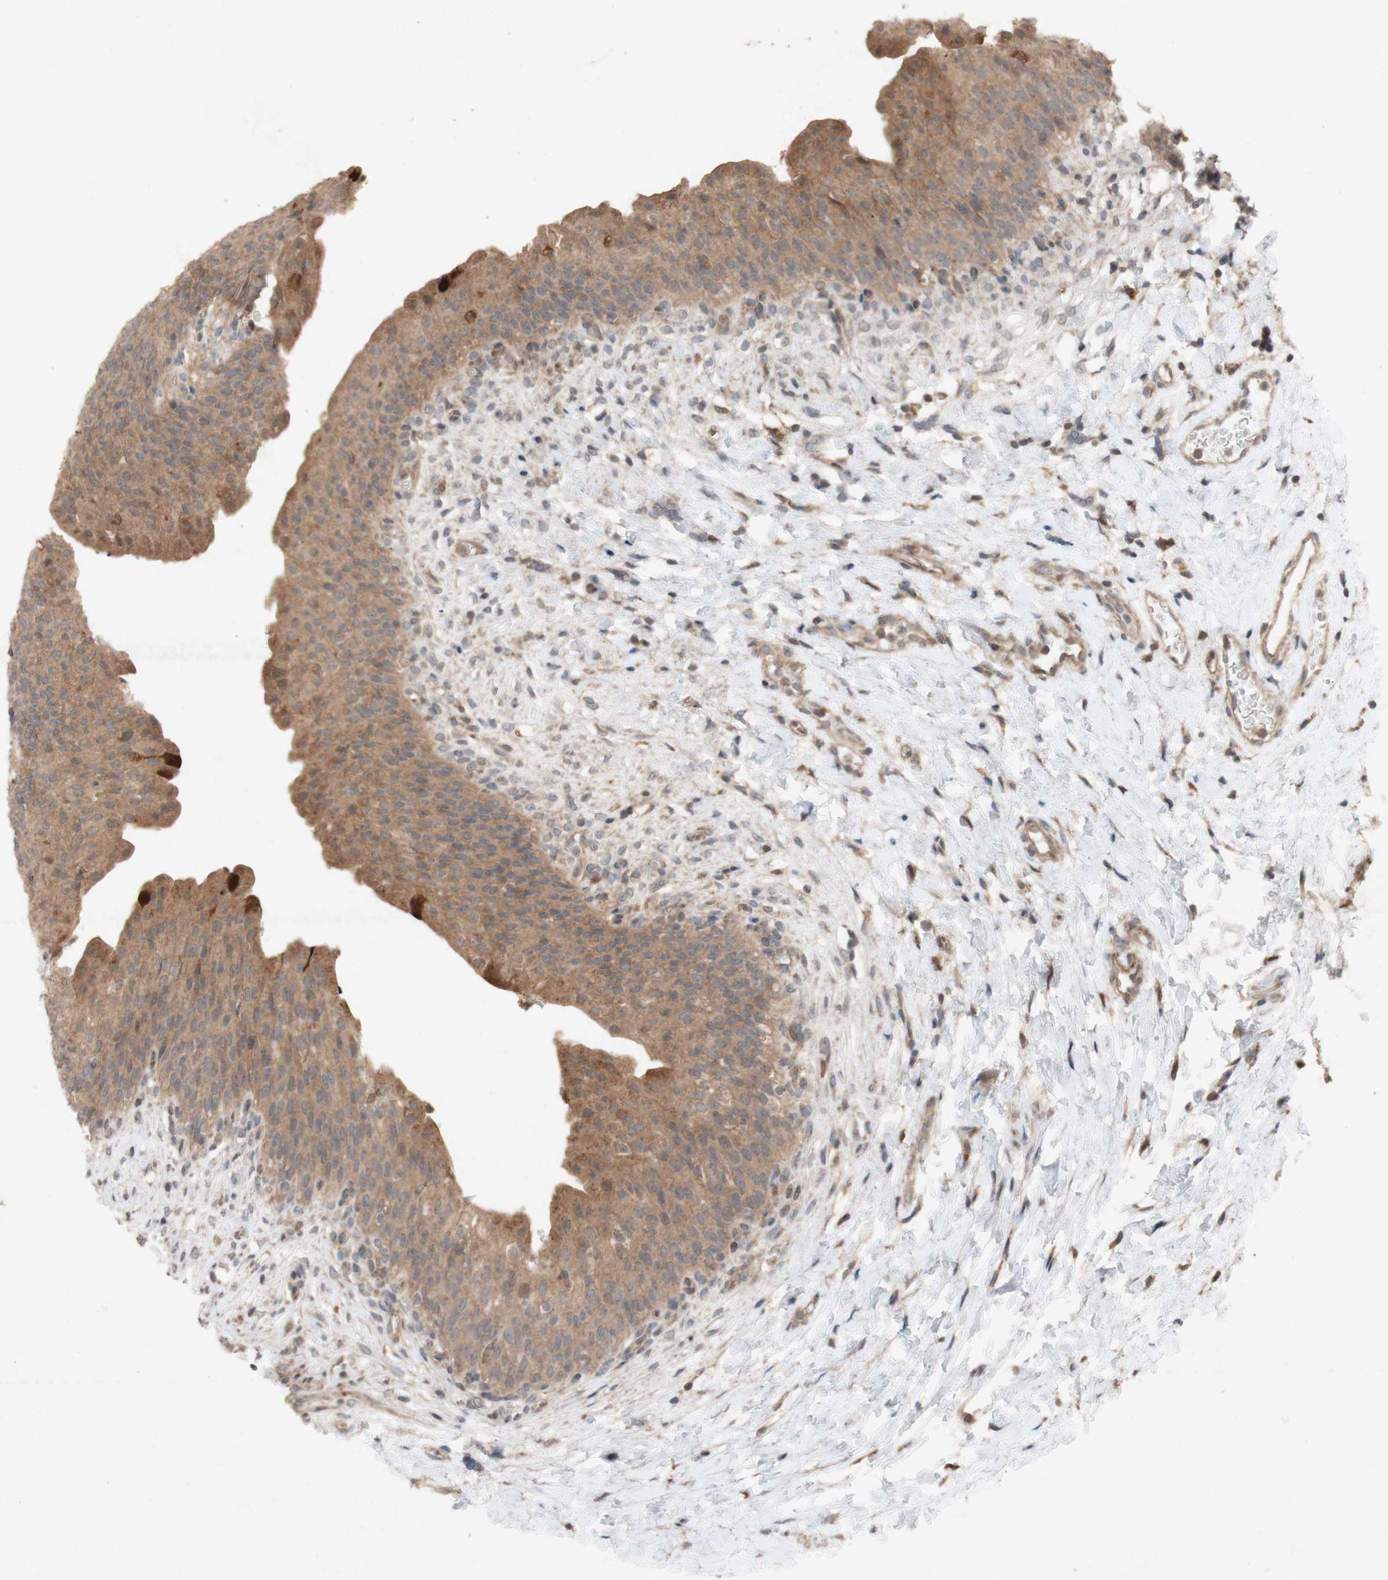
{"staining": {"intensity": "moderate", "quantity": ">75%", "location": "cytoplasmic/membranous"}, "tissue": "urinary bladder", "cell_type": "Urothelial cells", "image_type": "normal", "snomed": [{"axis": "morphology", "description": "Normal tissue, NOS"}, {"axis": "topography", "description": "Urinary bladder"}], "caption": "Immunohistochemistry (IHC) histopathology image of benign human urinary bladder stained for a protein (brown), which reveals medium levels of moderate cytoplasmic/membranous staining in approximately >75% of urothelial cells.", "gene": "ATP6V1F", "patient": {"sex": "female", "age": 79}}